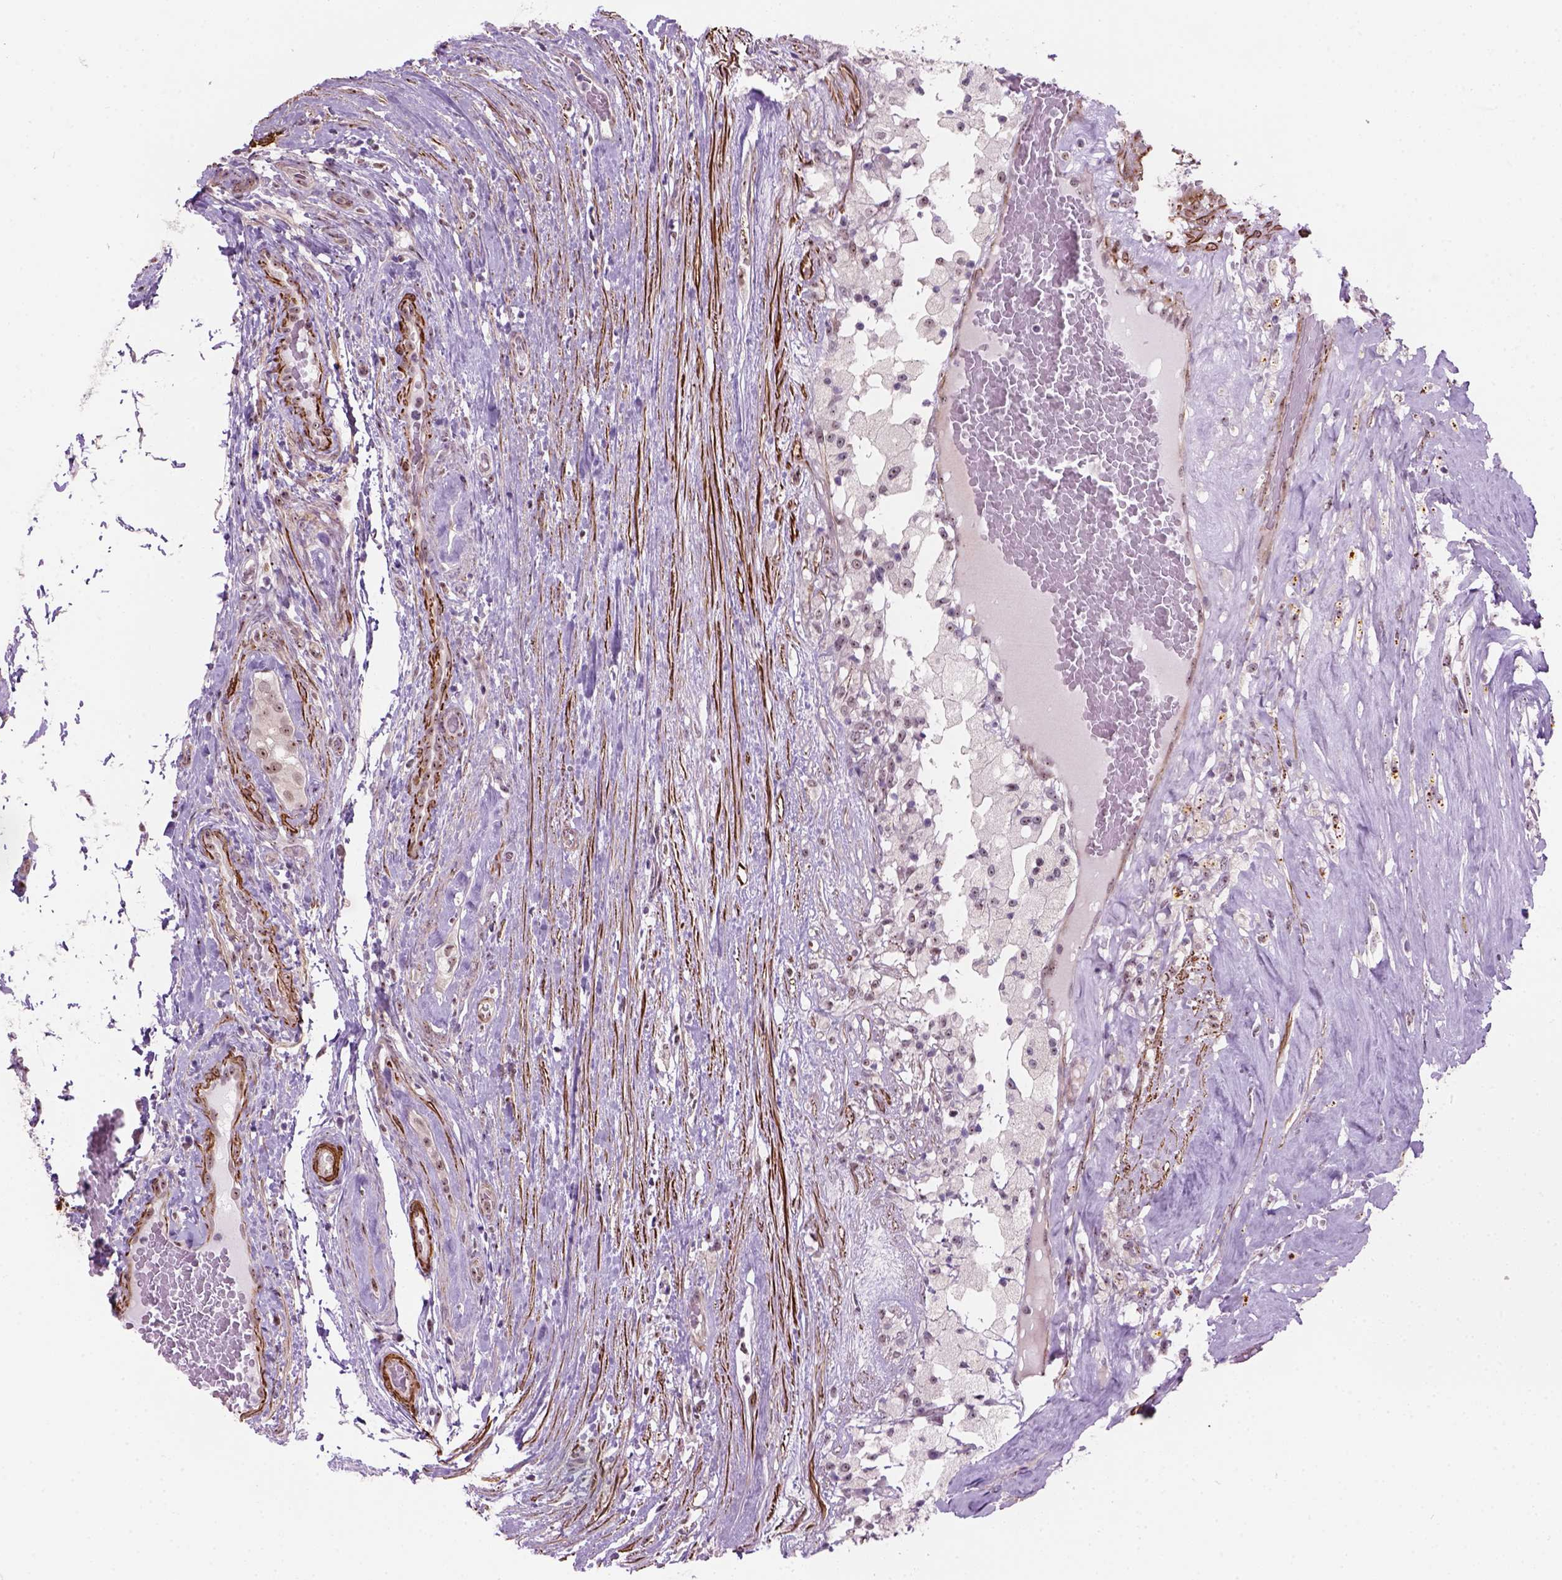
{"staining": {"intensity": "strong", "quantity": "<25%", "location": "nuclear"}, "tissue": "testis cancer", "cell_type": "Tumor cells", "image_type": "cancer", "snomed": [{"axis": "morphology", "description": "Seminoma, NOS"}, {"axis": "morphology", "description": "Carcinoma, Embryonal, NOS"}, {"axis": "topography", "description": "Testis"}], "caption": "Testis cancer stained with DAB (3,3'-diaminobenzidine) immunohistochemistry reveals medium levels of strong nuclear staining in about <25% of tumor cells.", "gene": "RRS1", "patient": {"sex": "male", "age": 41}}